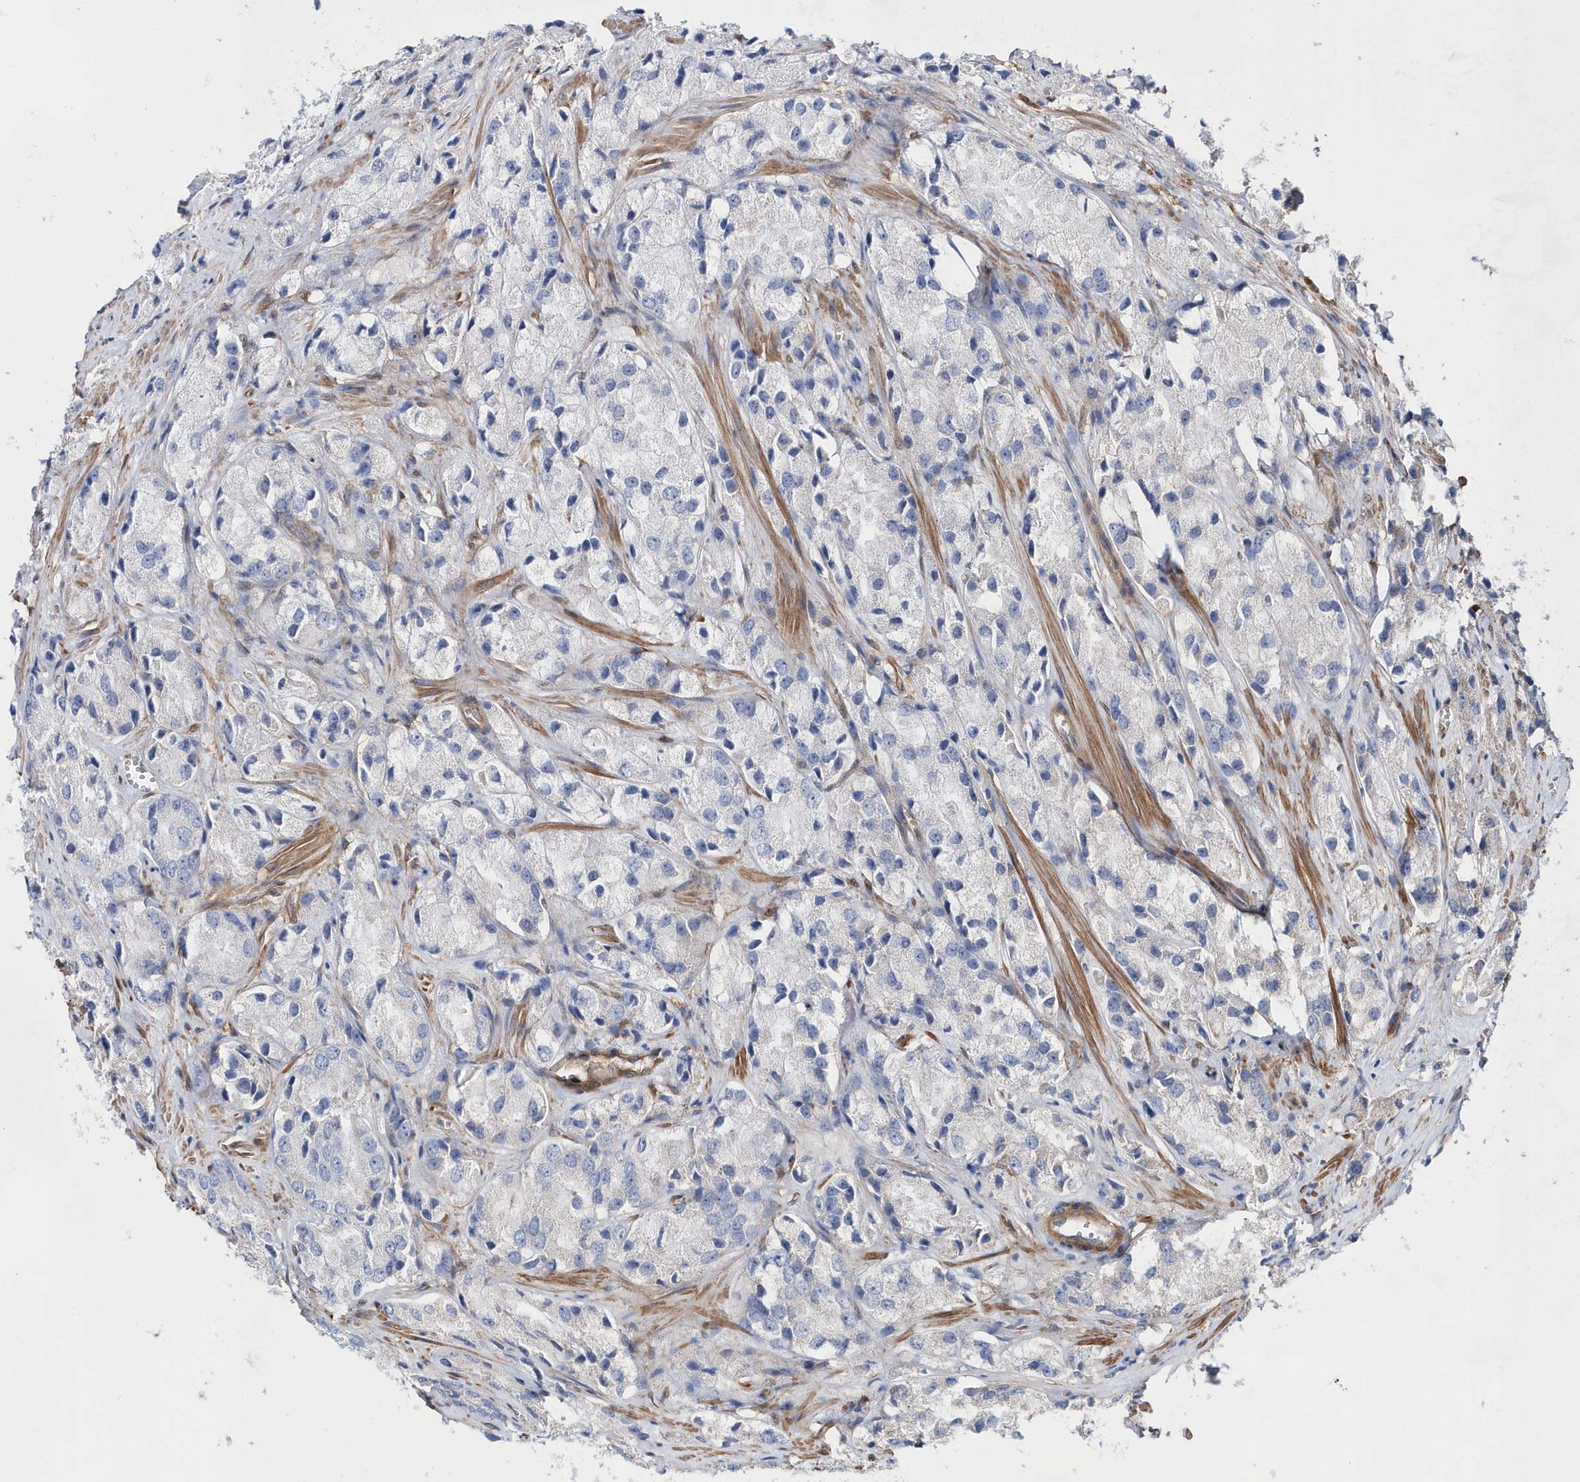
{"staining": {"intensity": "negative", "quantity": "none", "location": "none"}, "tissue": "prostate cancer", "cell_type": "Tumor cells", "image_type": "cancer", "snomed": [{"axis": "morphology", "description": "Adenocarcinoma, High grade"}, {"axis": "topography", "description": "Prostate"}], "caption": "Immunohistochemical staining of human prostate cancer (adenocarcinoma (high-grade)) demonstrates no significant staining in tumor cells.", "gene": "BDH2", "patient": {"sex": "male", "age": 66}}